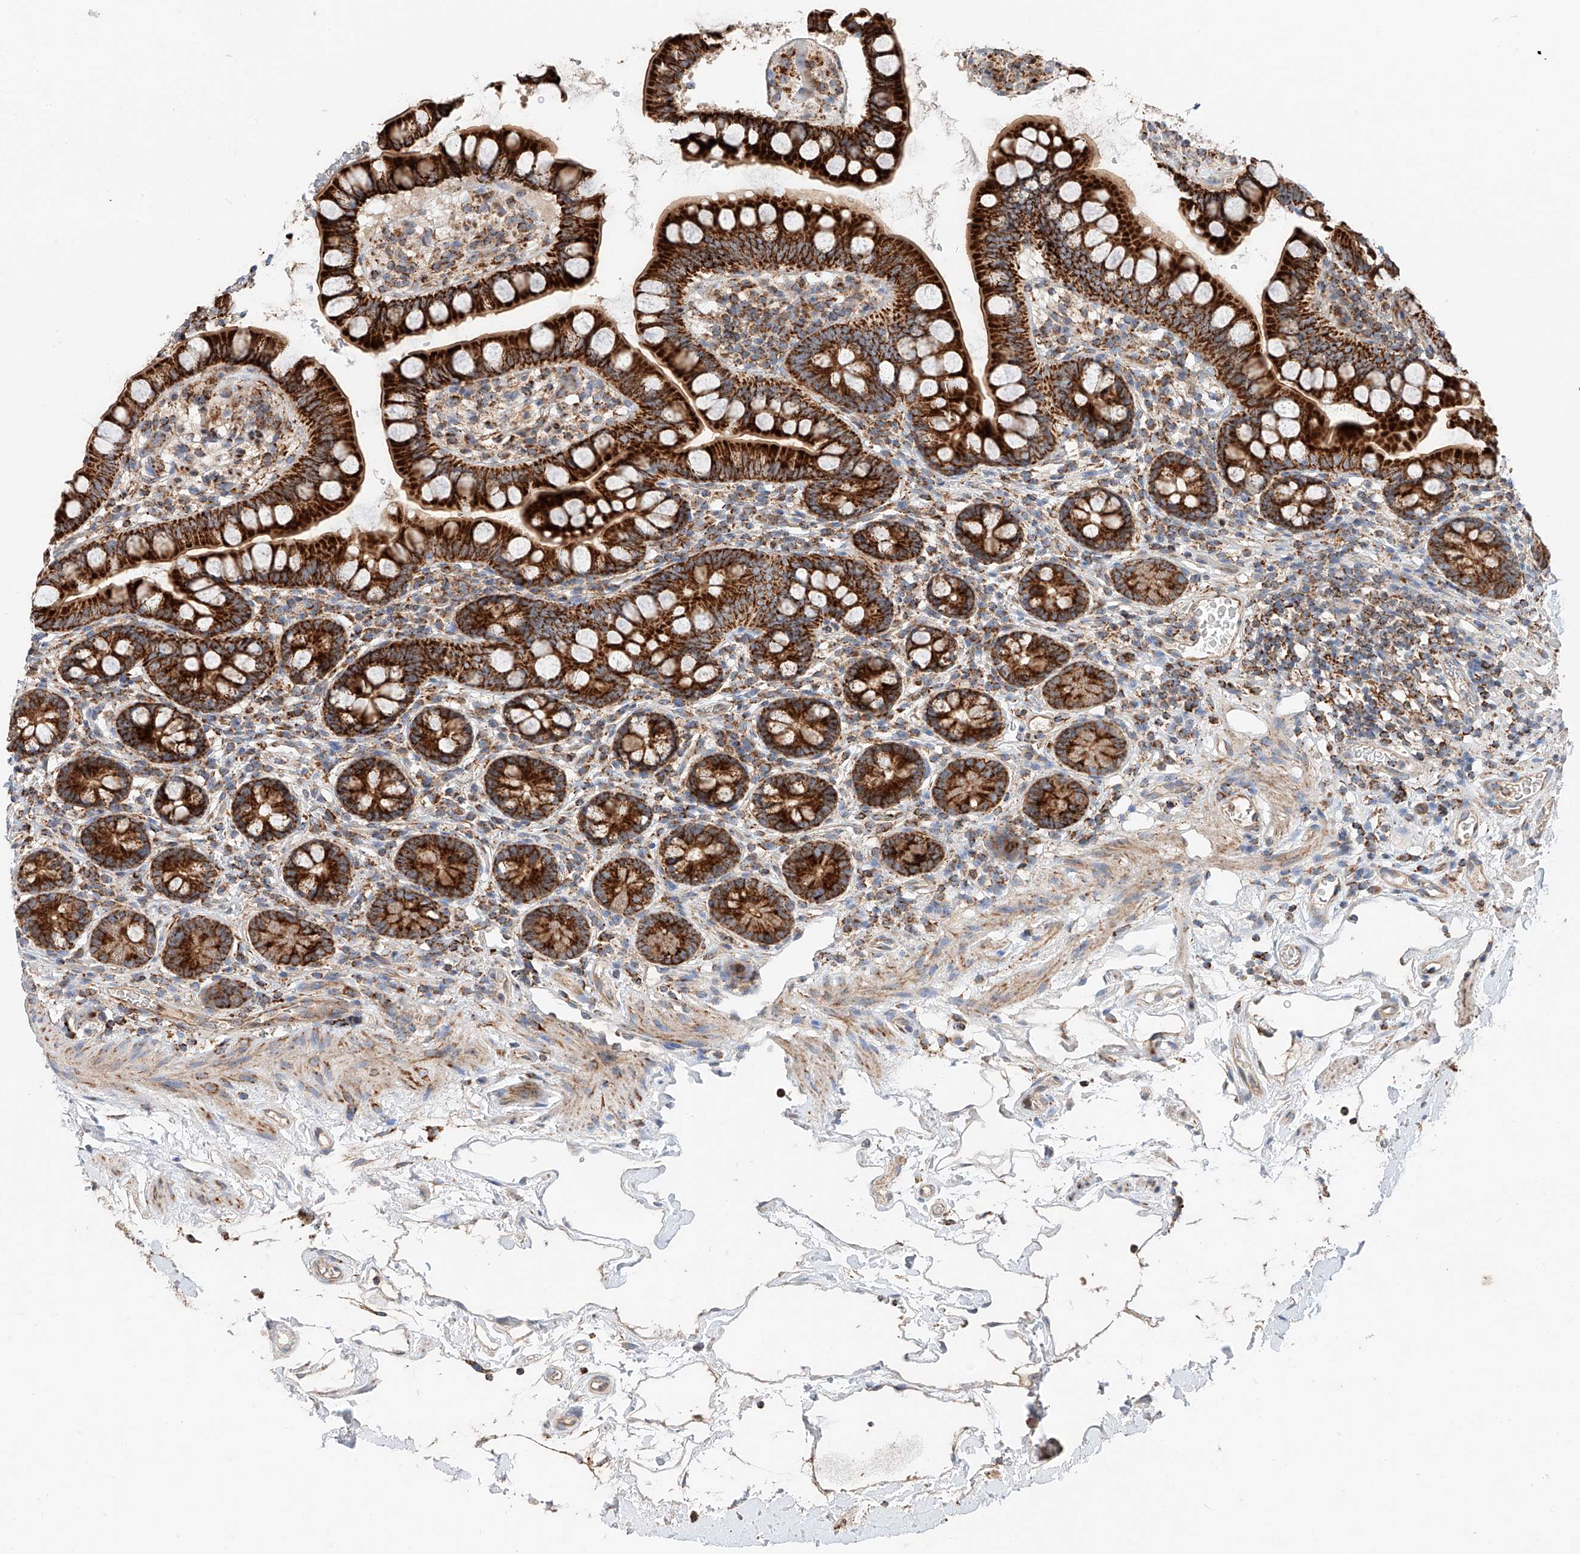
{"staining": {"intensity": "strong", "quantity": ">75%", "location": "cytoplasmic/membranous"}, "tissue": "small intestine", "cell_type": "Glandular cells", "image_type": "normal", "snomed": [{"axis": "morphology", "description": "Normal tissue, NOS"}, {"axis": "topography", "description": "Small intestine"}], "caption": "Protein staining demonstrates strong cytoplasmic/membranous staining in about >75% of glandular cells in normal small intestine.", "gene": "RUSC1", "patient": {"sex": "female", "age": 84}}